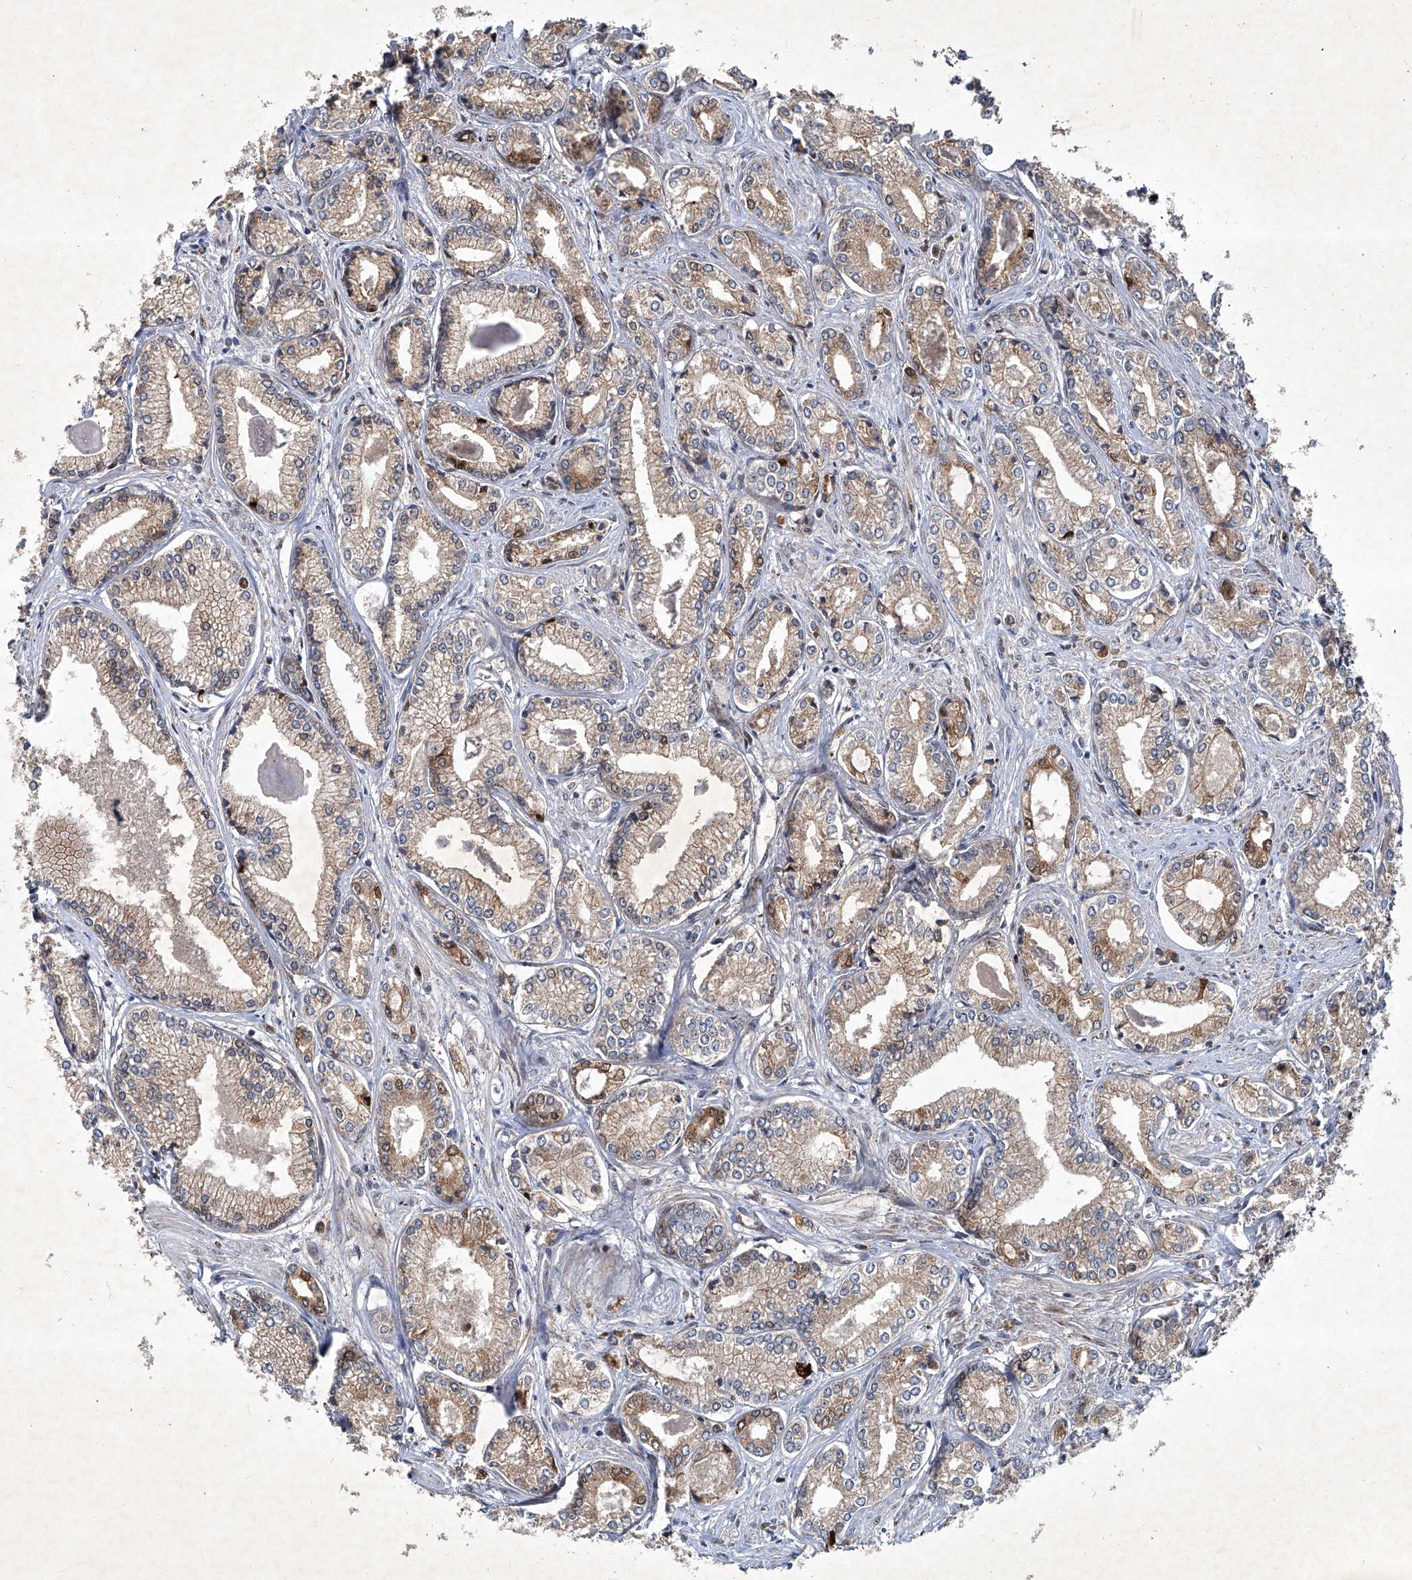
{"staining": {"intensity": "moderate", "quantity": ">75%", "location": "cytoplasmic/membranous,nuclear"}, "tissue": "prostate cancer", "cell_type": "Tumor cells", "image_type": "cancer", "snomed": [{"axis": "morphology", "description": "Adenocarcinoma, Low grade"}, {"axis": "topography", "description": "Prostate"}], "caption": "This histopathology image reveals prostate cancer stained with IHC to label a protein in brown. The cytoplasmic/membranous and nuclear of tumor cells show moderate positivity for the protein. Nuclei are counter-stained blue.", "gene": "GPR132", "patient": {"sex": "male", "age": 60}}